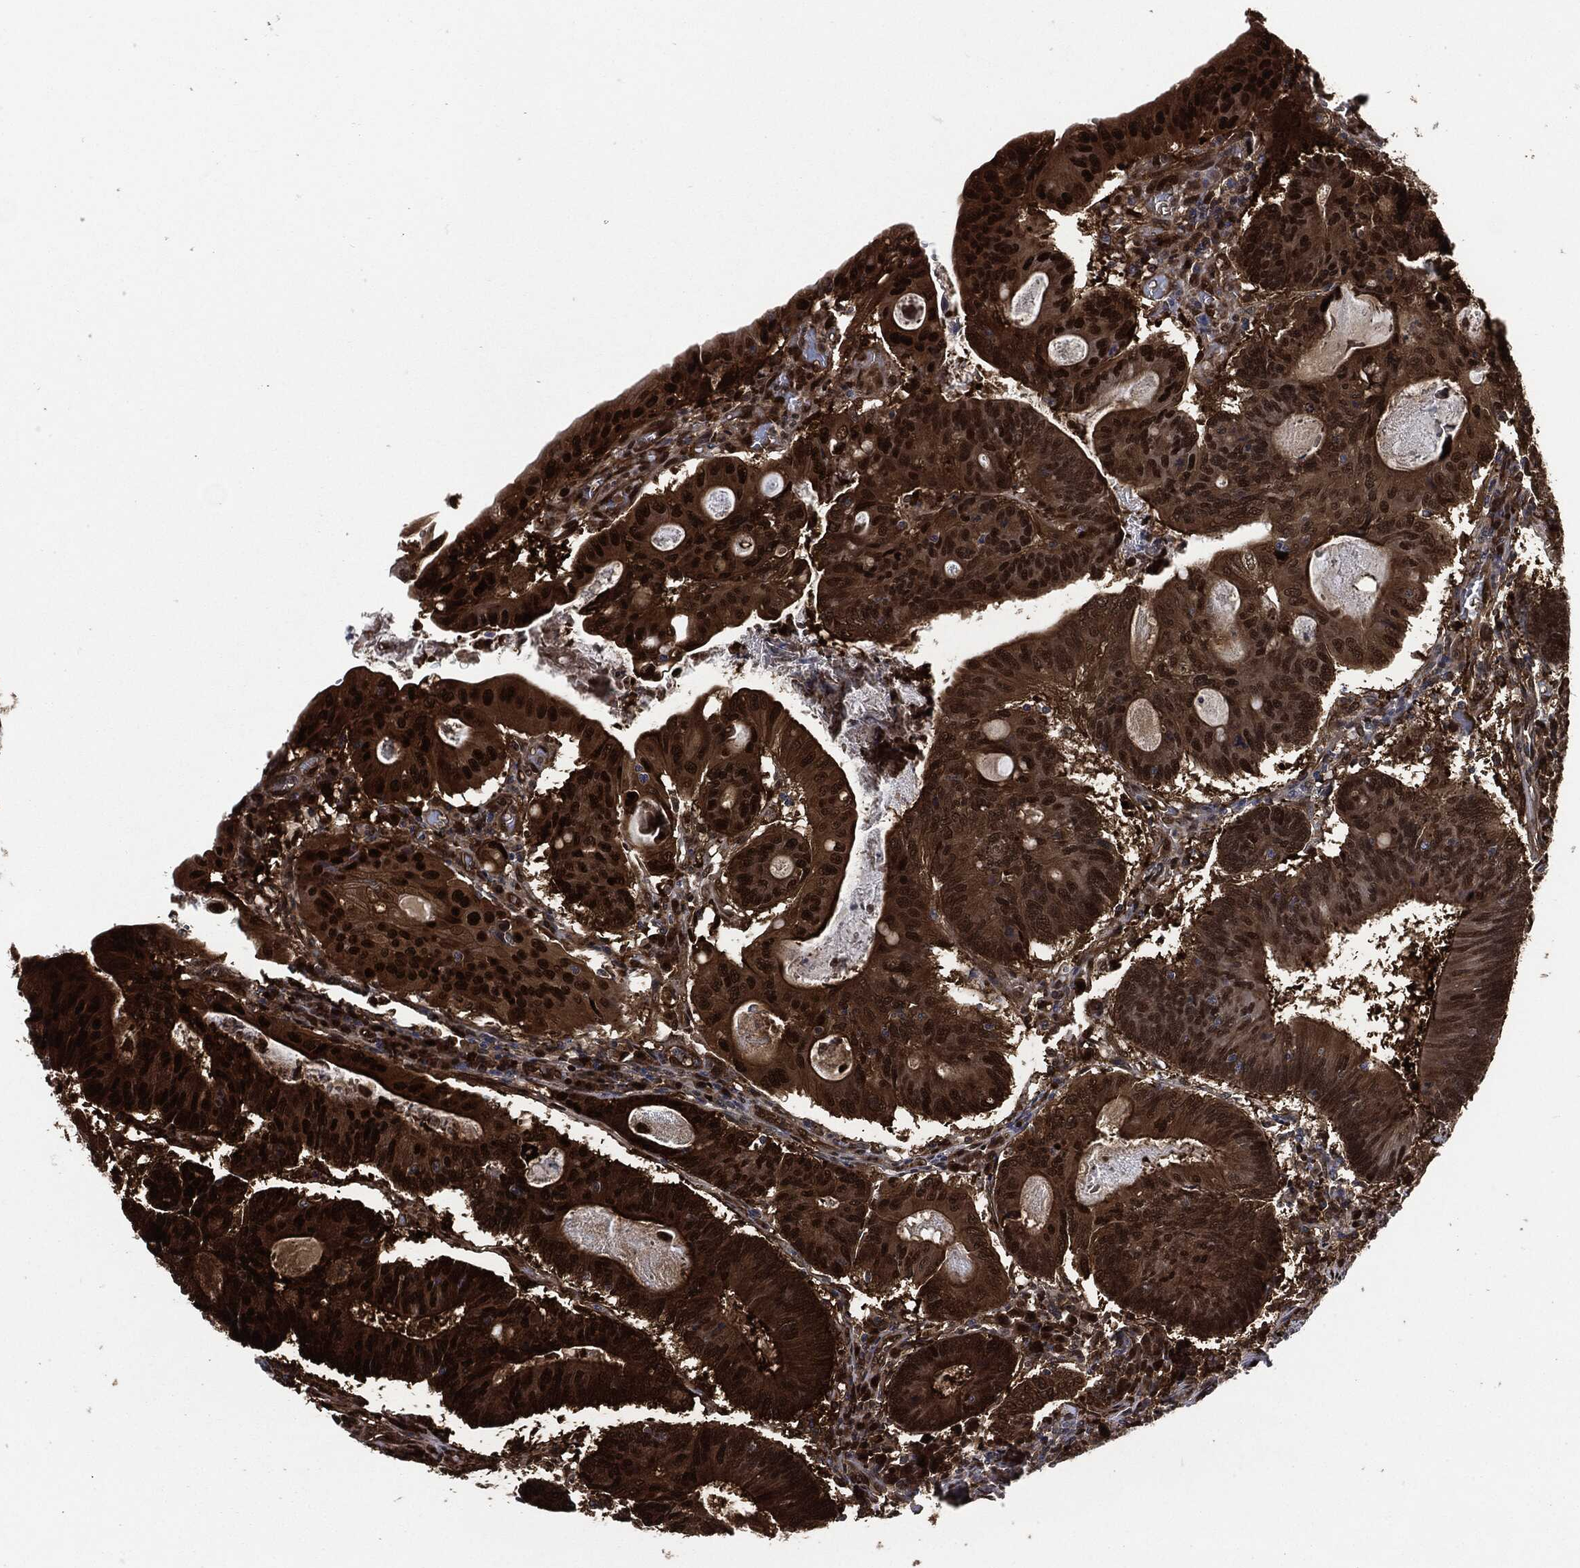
{"staining": {"intensity": "strong", "quantity": ">75%", "location": "cytoplasmic/membranous,nuclear"}, "tissue": "colorectal cancer", "cell_type": "Tumor cells", "image_type": "cancer", "snomed": [{"axis": "morphology", "description": "Adenocarcinoma, NOS"}, {"axis": "topography", "description": "Colon"}], "caption": "A high amount of strong cytoplasmic/membranous and nuclear expression is identified in about >75% of tumor cells in colorectal cancer tissue. The staining was performed using DAB to visualize the protein expression in brown, while the nuclei were stained in blue with hematoxylin (Magnification: 20x).", "gene": "DCTN1", "patient": {"sex": "female", "age": 70}}